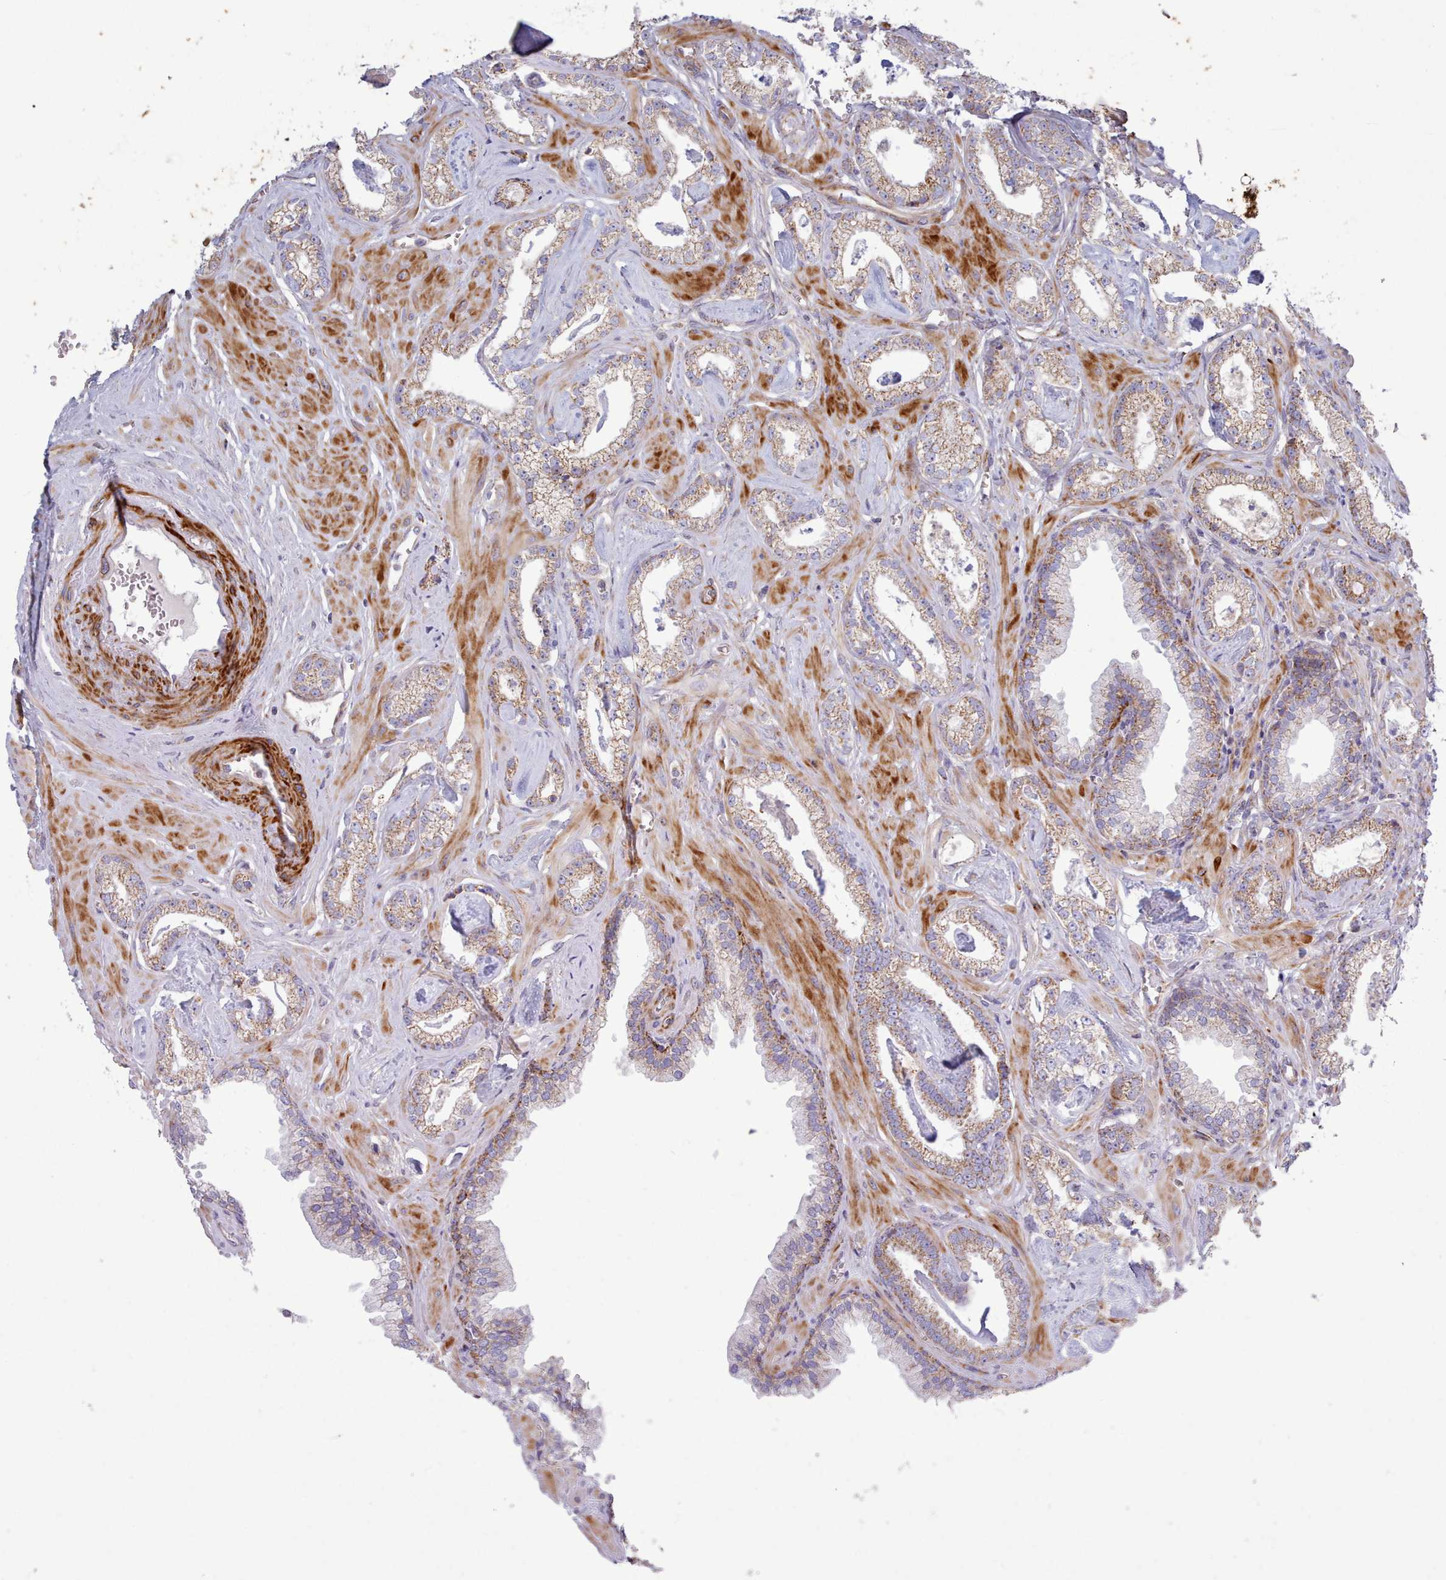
{"staining": {"intensity": "moderate", "quantity": ">75%", "location": "cytoplasmic/membranous"}, "tissue": "prostate cancer", "cell_type": "Tumor cells", "image_type": "cancer", "snomed": [{"axis": "morphology", "description": "Adenocarcinoma, Low grade"}, {"axis": "topography", "description": "Prostate"}], "caption": "A brown stain labels moderate cytoplasmic/membranous positivity of a protein in prostate low-grade adenocarcinoma tumor cells. The staining is performed using DAB (3,3'-diaminobenzidine) brown chromogen to label protein expression. The nuclei are counter-stained blue using hematoxylin.", "gene": "MRPL21", "patient": {"sex": "male", "age": 60}}